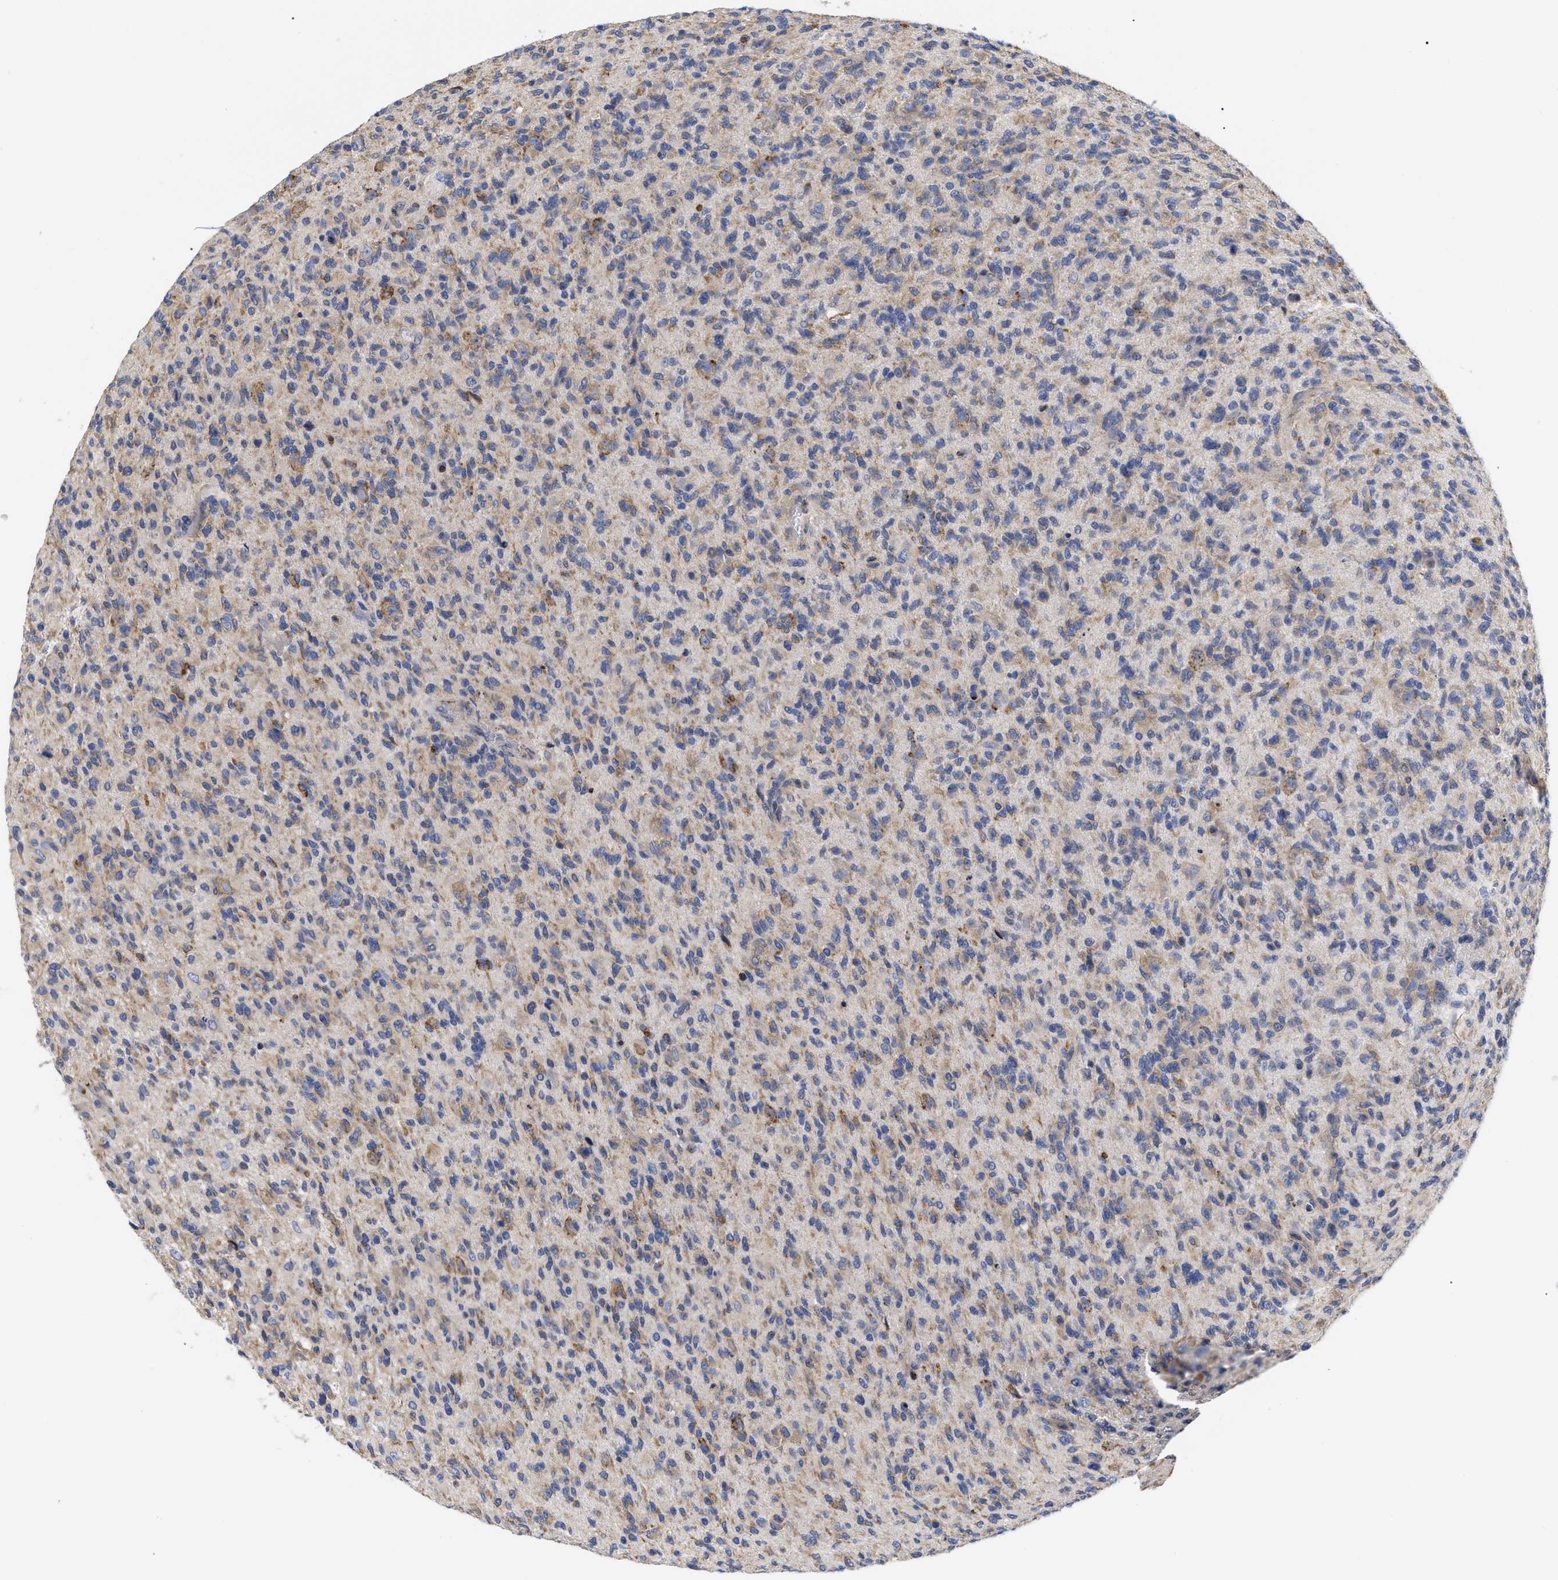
{"staining": {"intensity": "weak", "quantity": ">75%", "location": "cytoplasmic/membranous"}, "tissue": "glioma", "cell_type": "Tumor cells", "image_type": "cancer", "snomed": [{"axis": "morphology", "description": "Glioma, malignant, High grade"}, {"axis": "topography", "description": "Brain"}], "caption": "Weak cytoplasmic/membranous protein staining is seen in approximately >75% of tumor cells in malignant glioma (high-grade).", "gene": "CFAP298", "patient": {"sex": "male", "age": 71}}